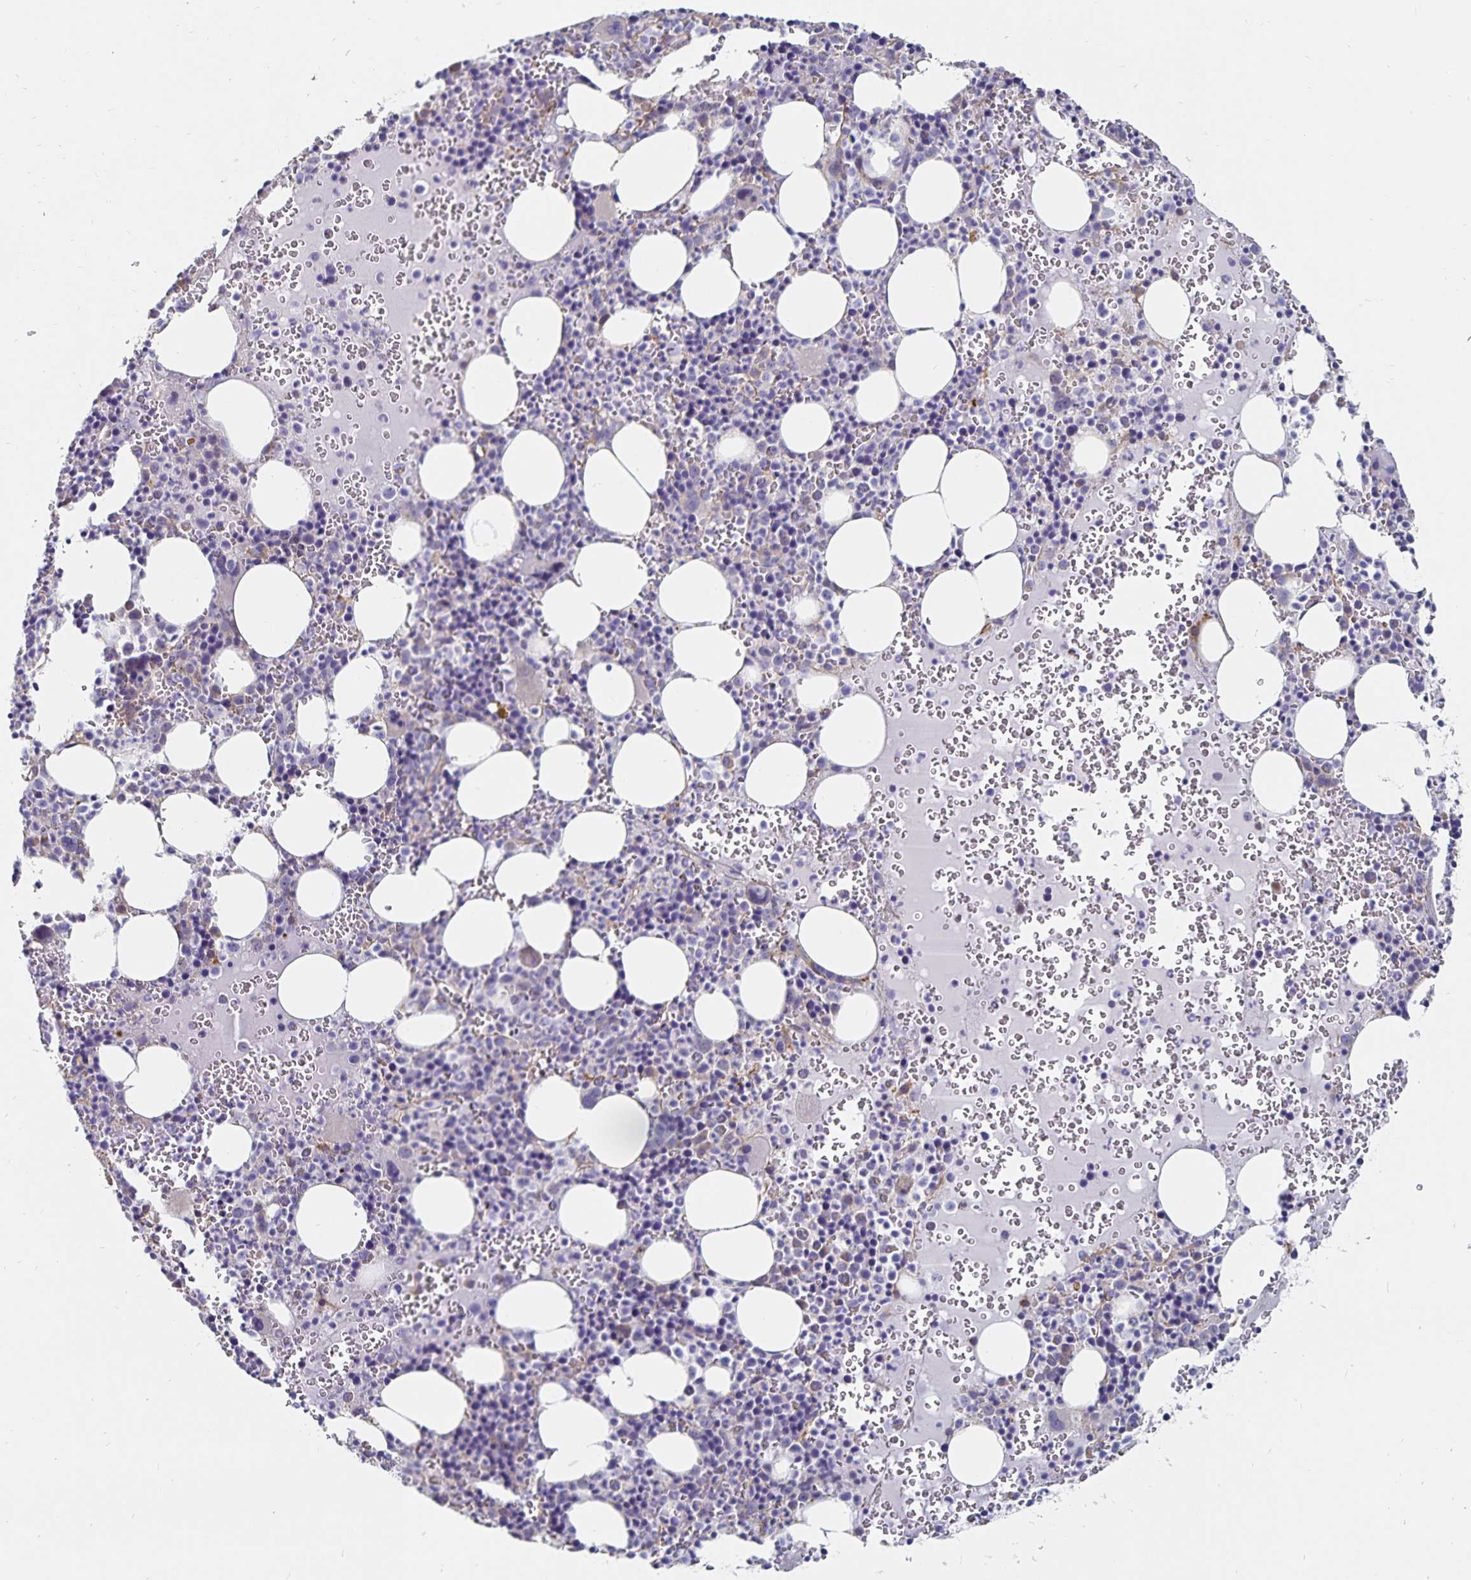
{"staining": {"intensity": "negative", "quantity": "none", "location": "none"}, "tissue": "bone marrow", "cell_type": "Hematopoietic cells", "image_type": "normal", "snomed": [{"axis": "morphology", "description": "Normal tissue, NOS"}, {"axis": "topography", "description": "Bone marrow"}], "caption": "Protein analysis of normal bone marrow exhibits no significant staining in hematopoietic cells.", "gene": "SSTR1", "patient": {"sex": "male", "age": 63}}